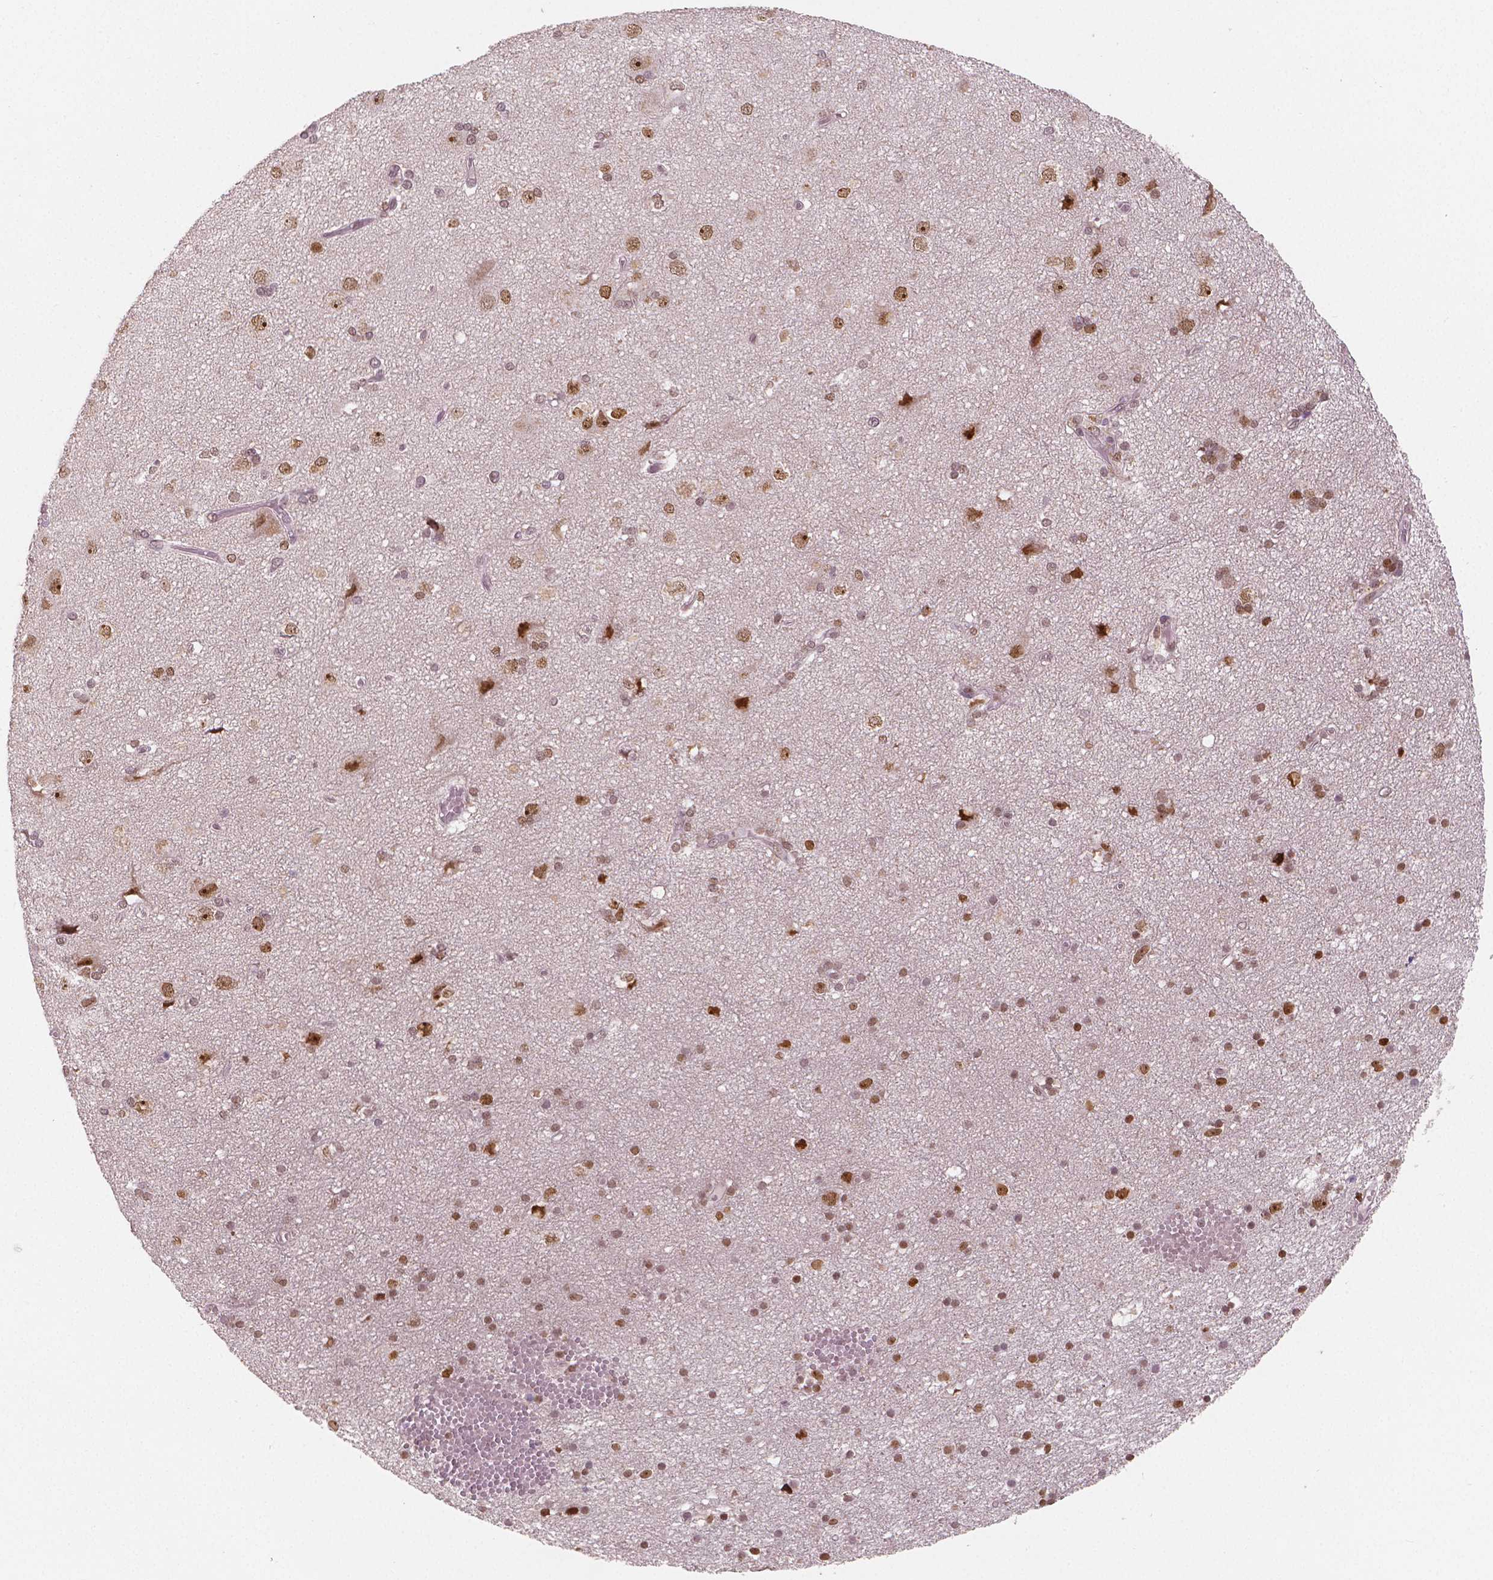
{"staining": {"intensity": "weak", "quantity": "<25%", "location": "nuclear"}, "tissue": "cerebral cortex", "cell_type": "Endothelial cells", "image_type": "normal", "snomed": [{"axis": "morphology", "description": "Normal tissue, NOS"}, {"axis": "morphology", "description": "Glioma, malignant, High grade"}, {"axis": "topography", "description": "Cerebral cortex"}], "caption": "The IHC photomicrograph has no significant positivity in endothelial cells of cerebral cortex.", "gene": "NSD2", "patient": {"sex": "male", "age": 71}}